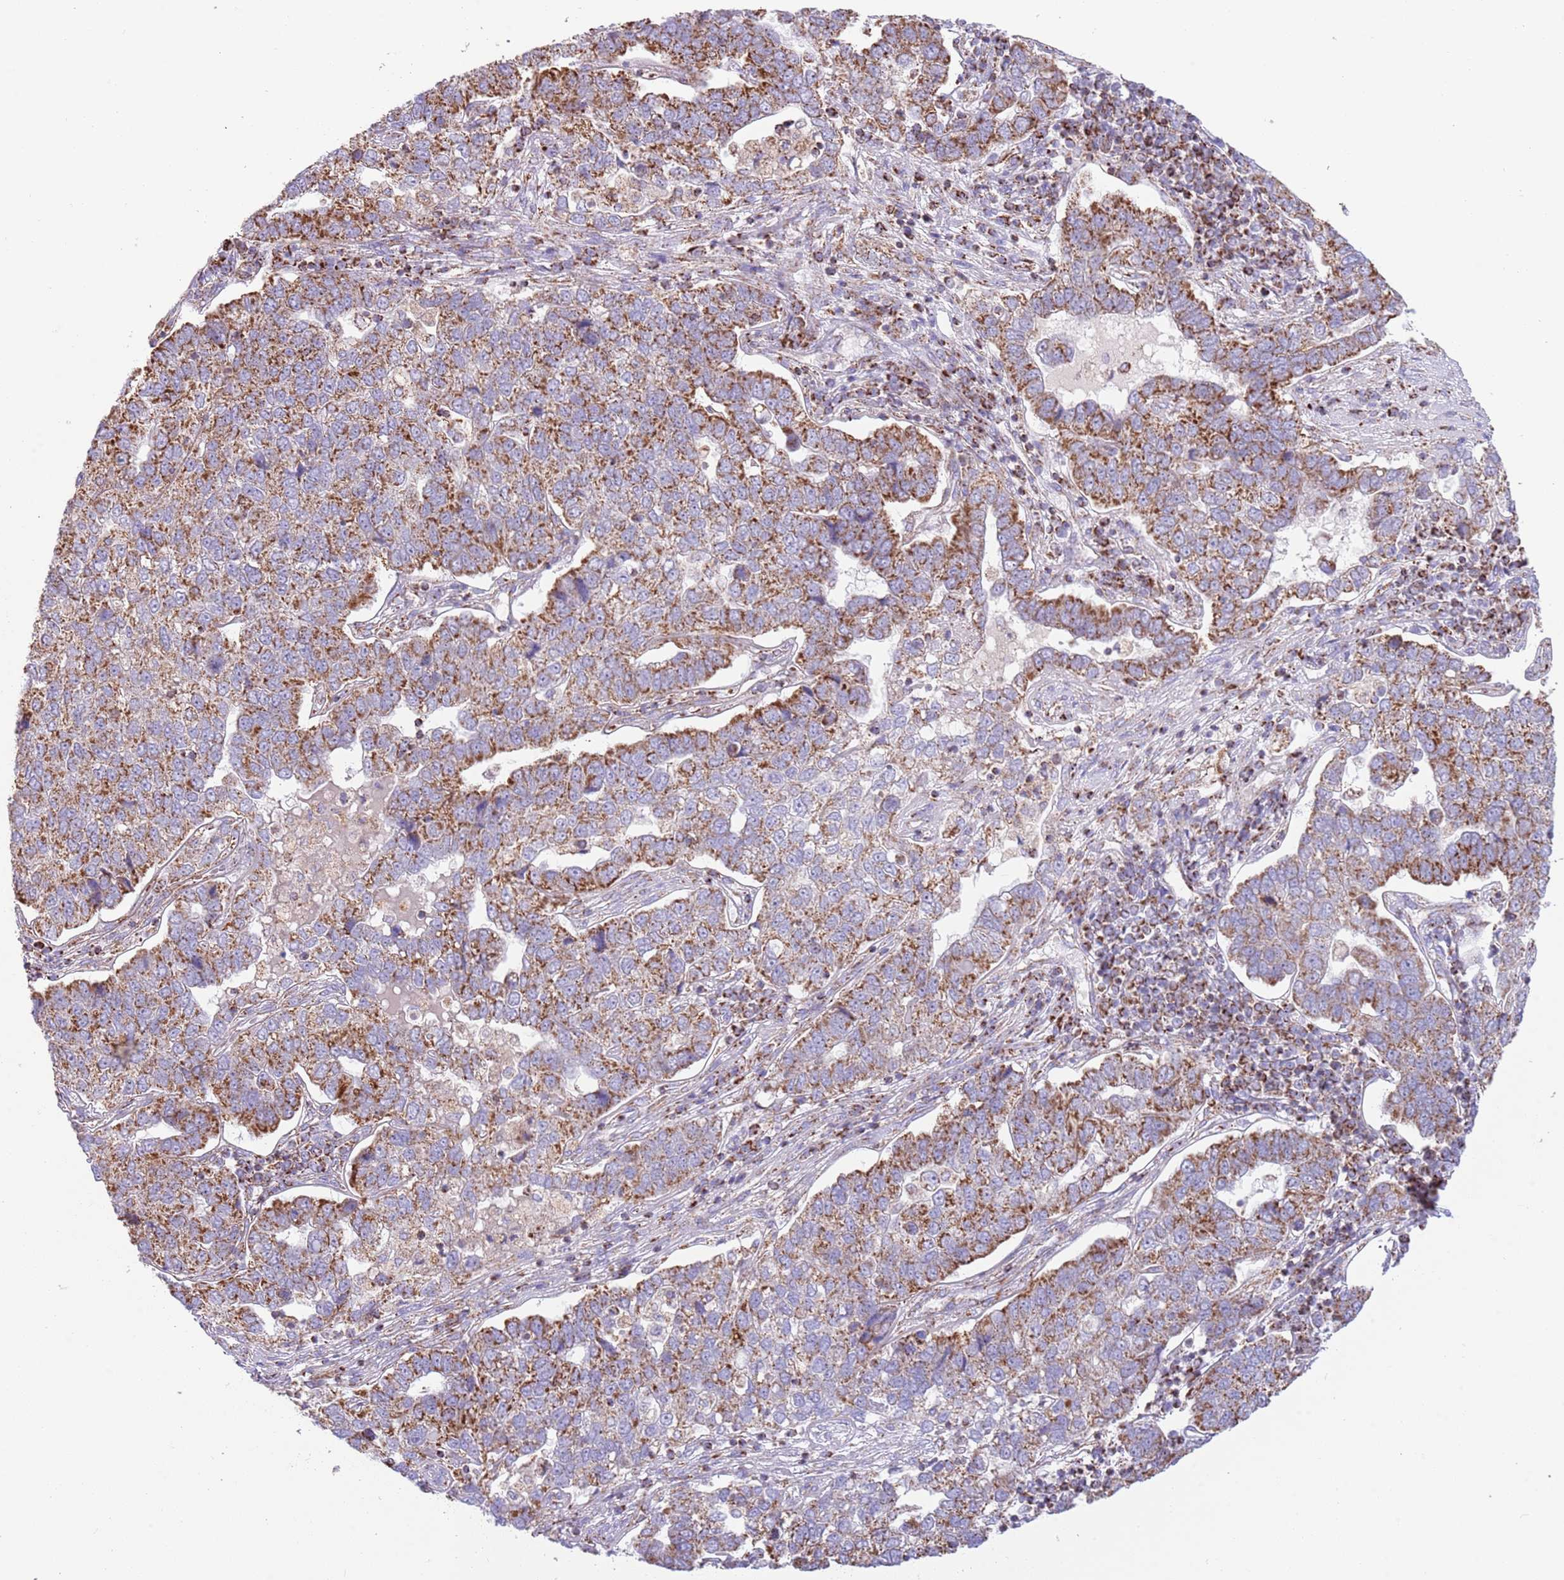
{"staining": {"intensity": "strong", "quantity": "25%-75%", "location": "cytoplasmic/membranous"}, "tissue": "pancreatic cancer", "cell_type": "Tumor cells", "image_type": "cancer", "snomed": [{"axis": "morphology", "description": "Adenocarcinoma, NOS"}, {"axis": "topography", "description": "Pancreas"}], "caption": "This photomicrograph reveals immunohistochemistry staining of human pancreatic cancer (adenocarcinoma), with high strong cytoplasmic/membranous positivity in about 25%-75% of tumor cells.", "gene": "LHX6", "patient": {"sex": "female", "age": 61}}